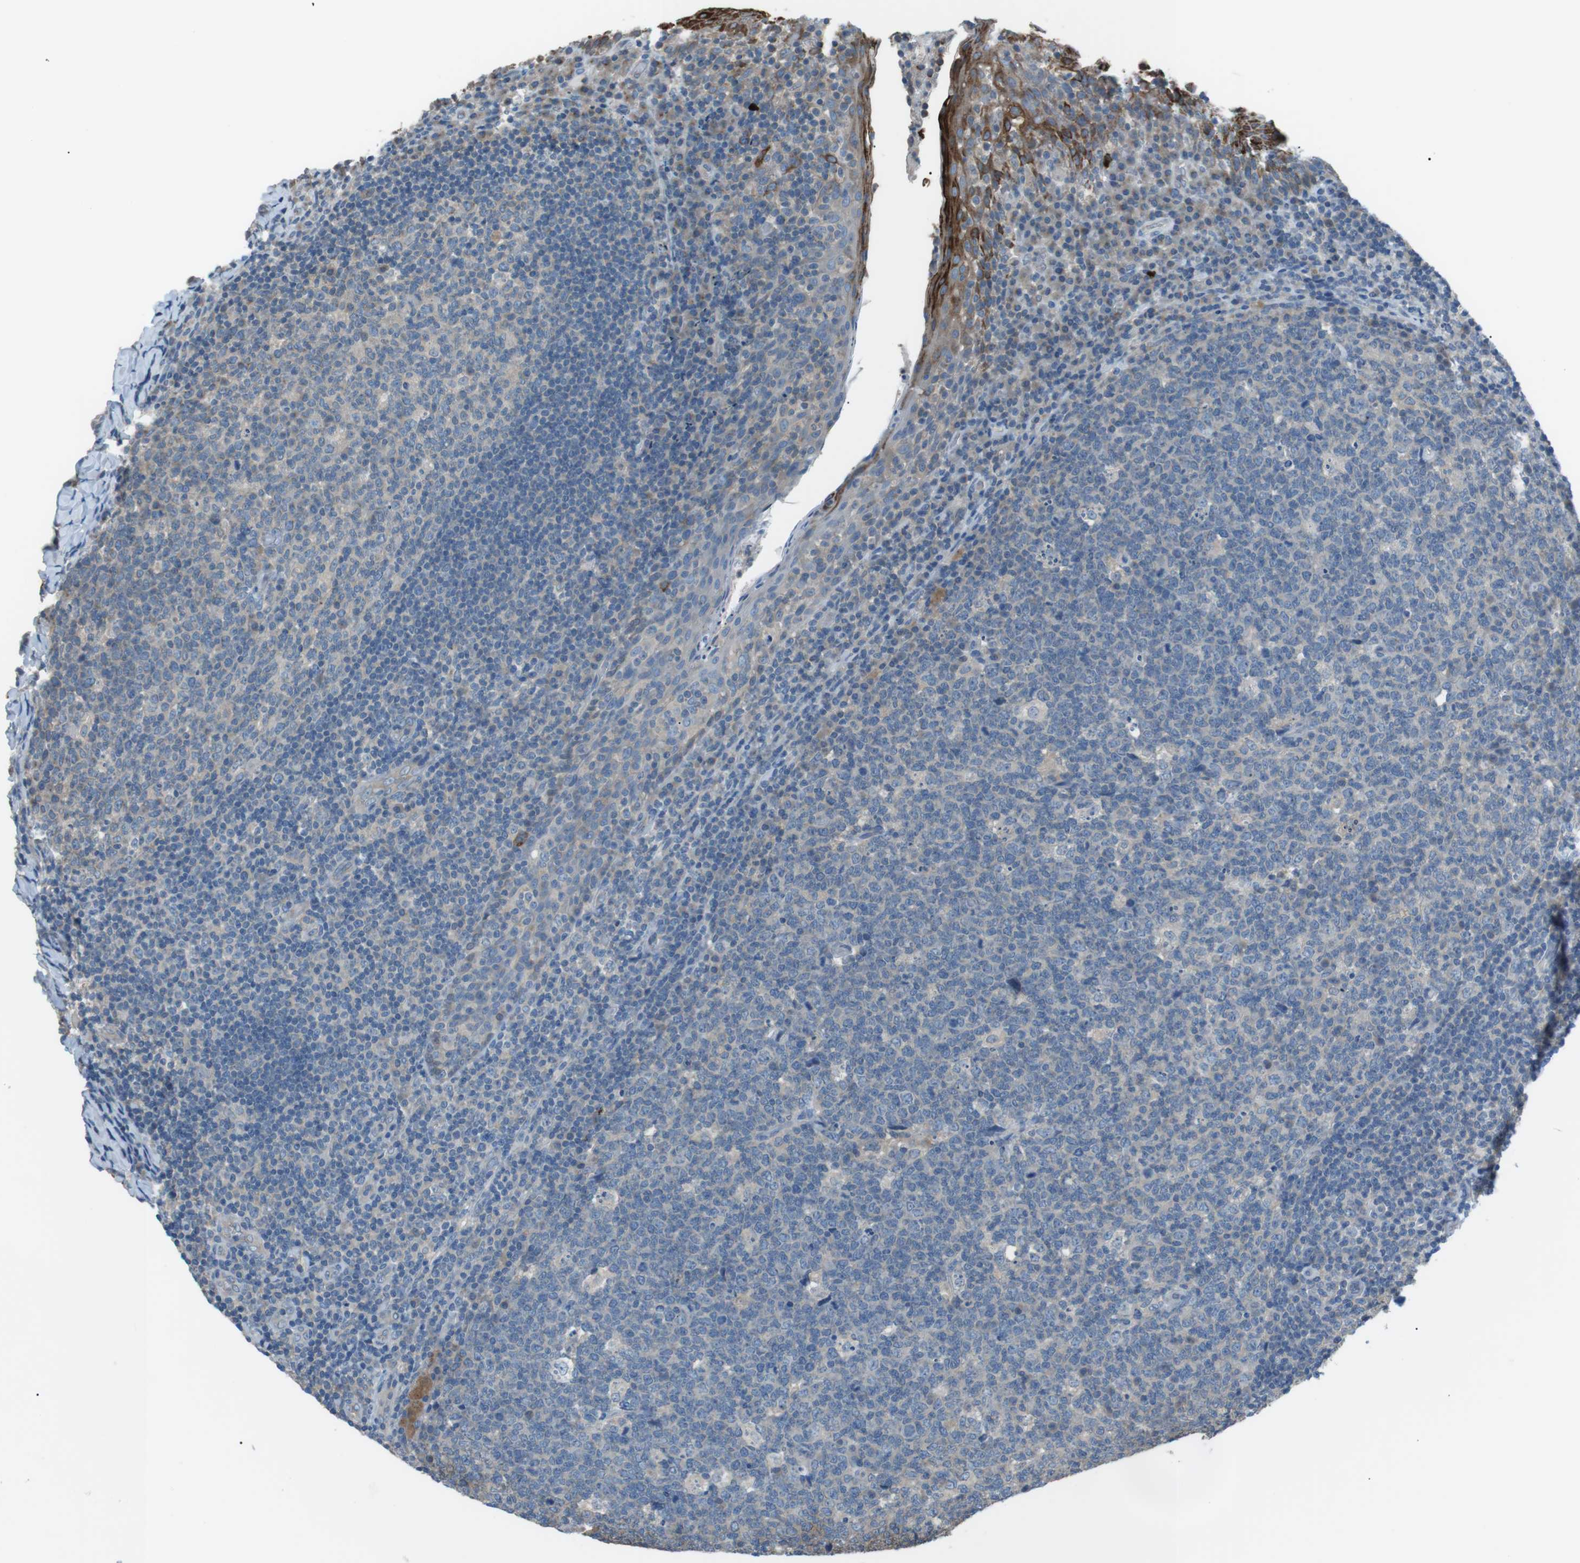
{"staining": {"intensity": "negative", "quantity": "none", "location": "none"}, "tissue": "tonsil", "cell_type": "Germinal center cells", "image_type": "normal", "snomed": [{"axis": "morphology", "description": "Normal tissue, NOS"}, {"axis": "topography", "description": "Tonsil"}], "caption": "Normal tonsil was stained to show a protein in brown. There is no significant staining in germinal center cells. (DAB (3,3'-diaminobenzidine) IHC with hematoxylin counter stain).", "gene": "CDH26", "patient": {"sex": "male", "age": 17}}